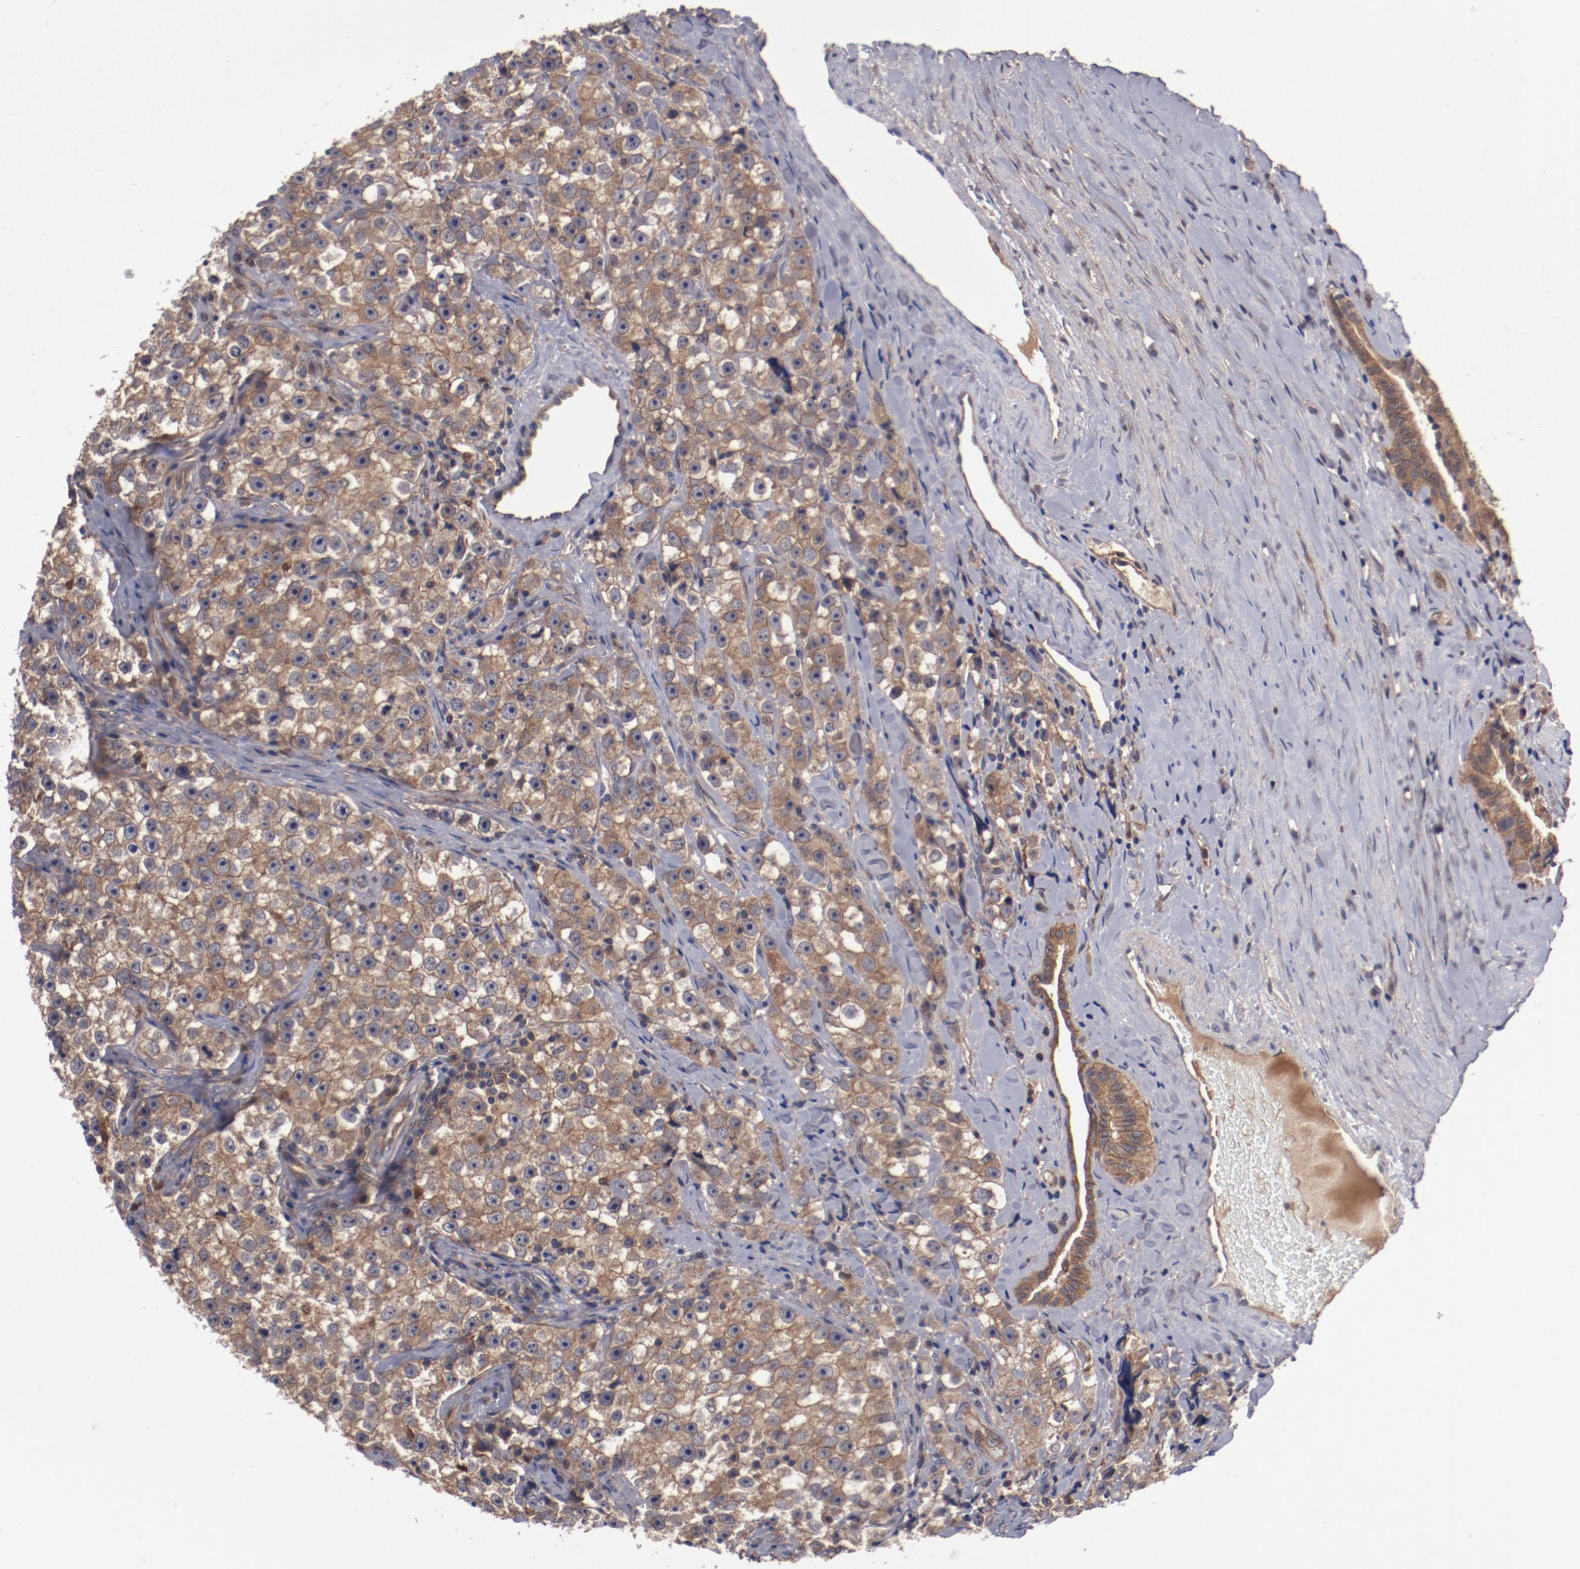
{"staining": {"intensity": "moderate", "quantity": ">75%", "location": "cytoplasmic/membranous"}, "tissue": "testis cancer", "cell_type": "Tumor cells", "image_type": "cancer", "snomed": [{"axis": "morphology", "description": "Seminoma, NOS"}, {"axis": "topography", "description": "Testis"}], "caption": "Moderate cytoplasmic/membranous expression is appreciated in approximately >75% of tumor cells in testis cancer (seminoma). (DAB (3,3'-diaminobenzidine) IHC with brightfield microscopy, high magnification).", "gene": "DNAAF2", "patient": {"sex": "male", "age": 32}}